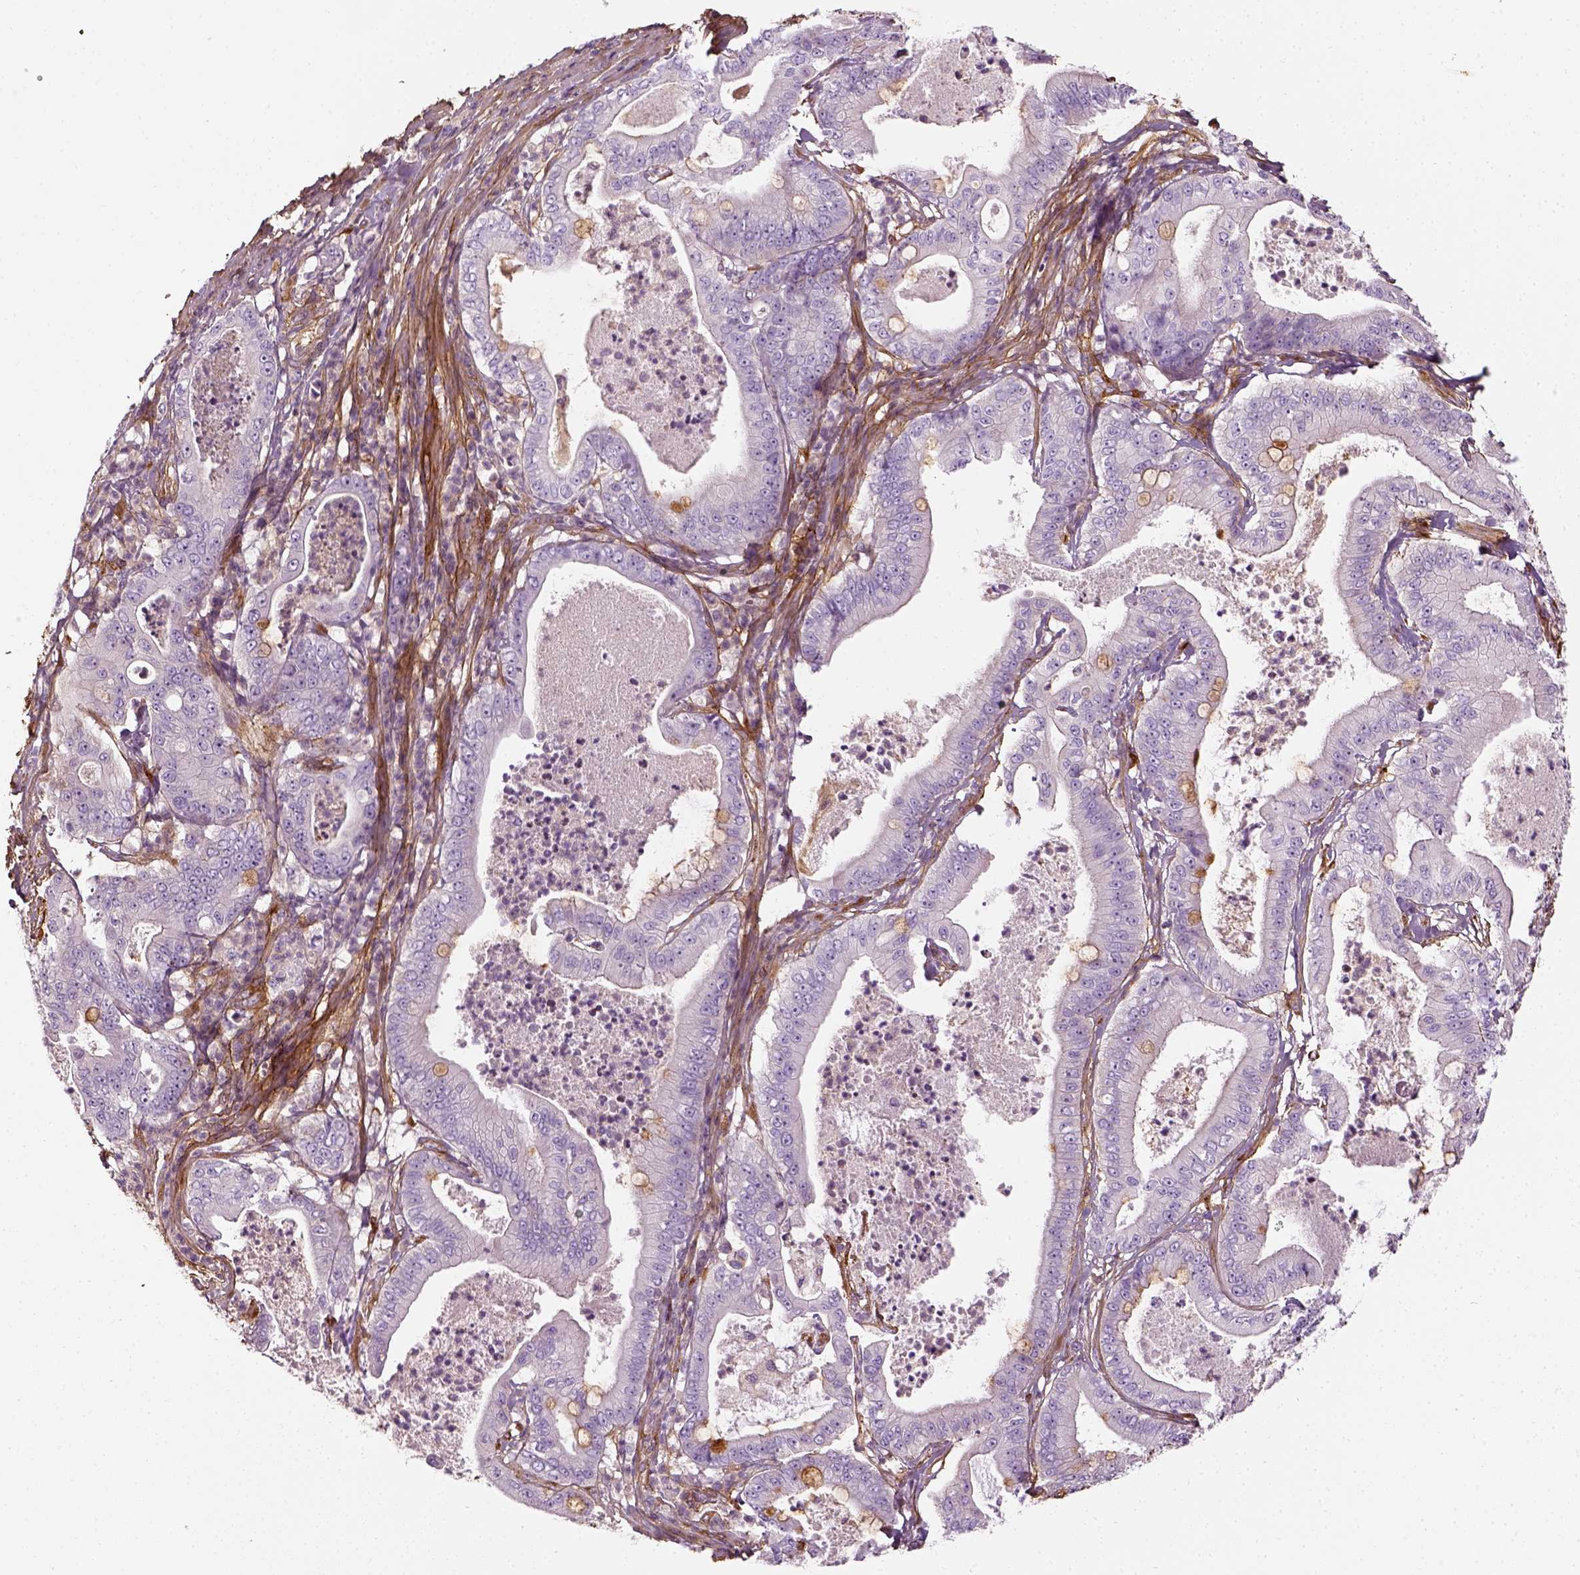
{"staining": {"intensity": "negative", "quantity": "none", "location": "none"}, "tissue": "pancreatic cancer", "cell_type": "Tumor cells", "image_type": "cancer", "snomed": [{"axis": "morphology", "description": "Adenocarcinoma, NOS"}, {"axis": "topography", "description": "Pancreas"}], "caption": "This image is of adenocarcinoma (pancreatic) stained with immunohistochemistry to label a protein in brown with the nuclei are counter-stained blue. There is no positivity in tumor cells.", "gene": "COL6A2", "patient": {"sex": "male", "age": 71}}